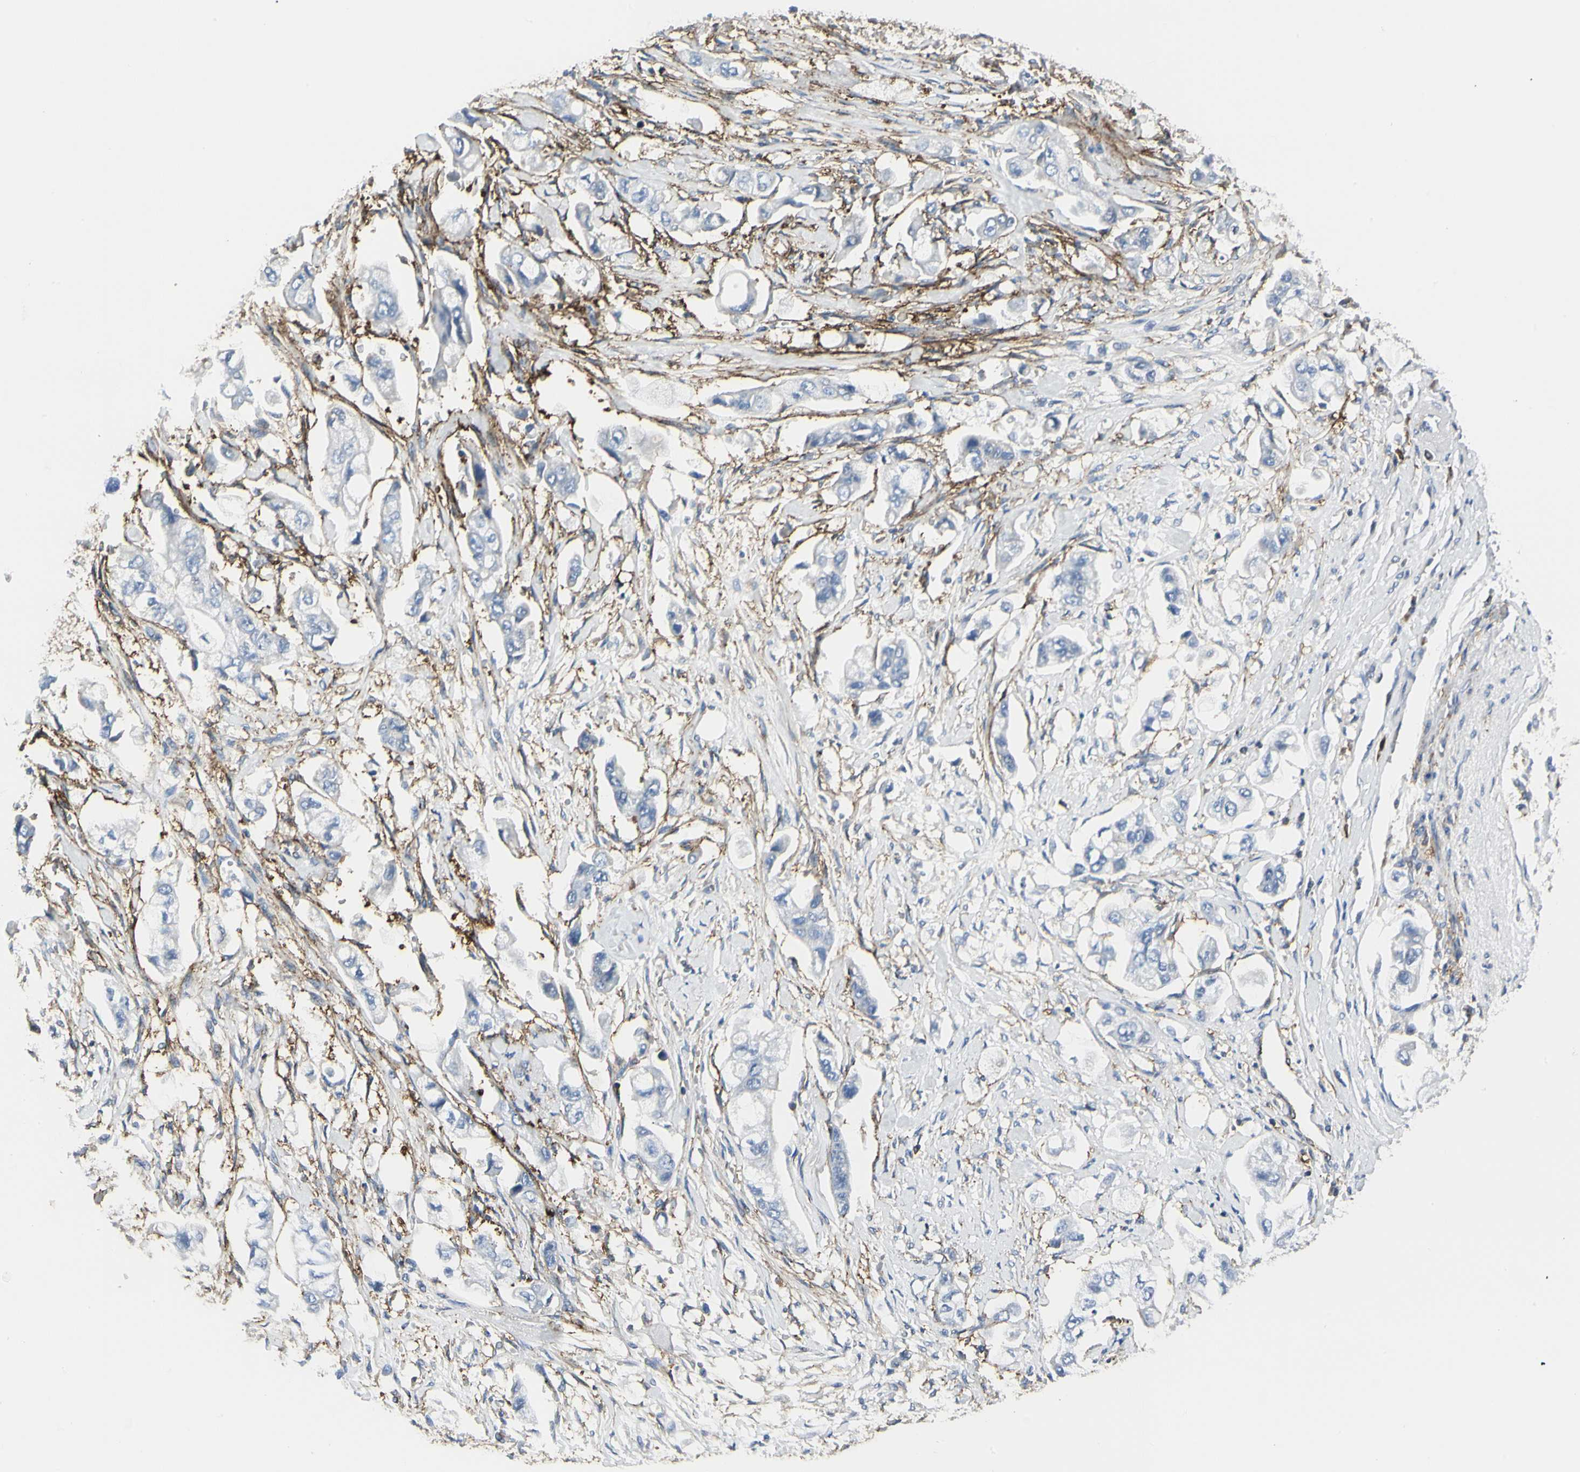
{"staining": {"intensity": "negative", "quantity": "none", "location": "none"}, "tissue": "stomach cancer", "cell_type": "Tumor cells", "image_type": "cancer", "snomed": [{"axis": "morphology", "description": "Adenocarcinoma, NOS"}, {"axis": "topography", "description": "Stomach"}], "caption": "This is a micrograph of immunohistochemistry staining of stomach adenocarcinoma, which shows no expression in tumor cells. (DAB (3,3'-diaminobenzidine) IHC visualized using brightfield microscopy, high magnification).", "gene": "CLEC2B", "patient": {"sex": "male", "age": 62}}